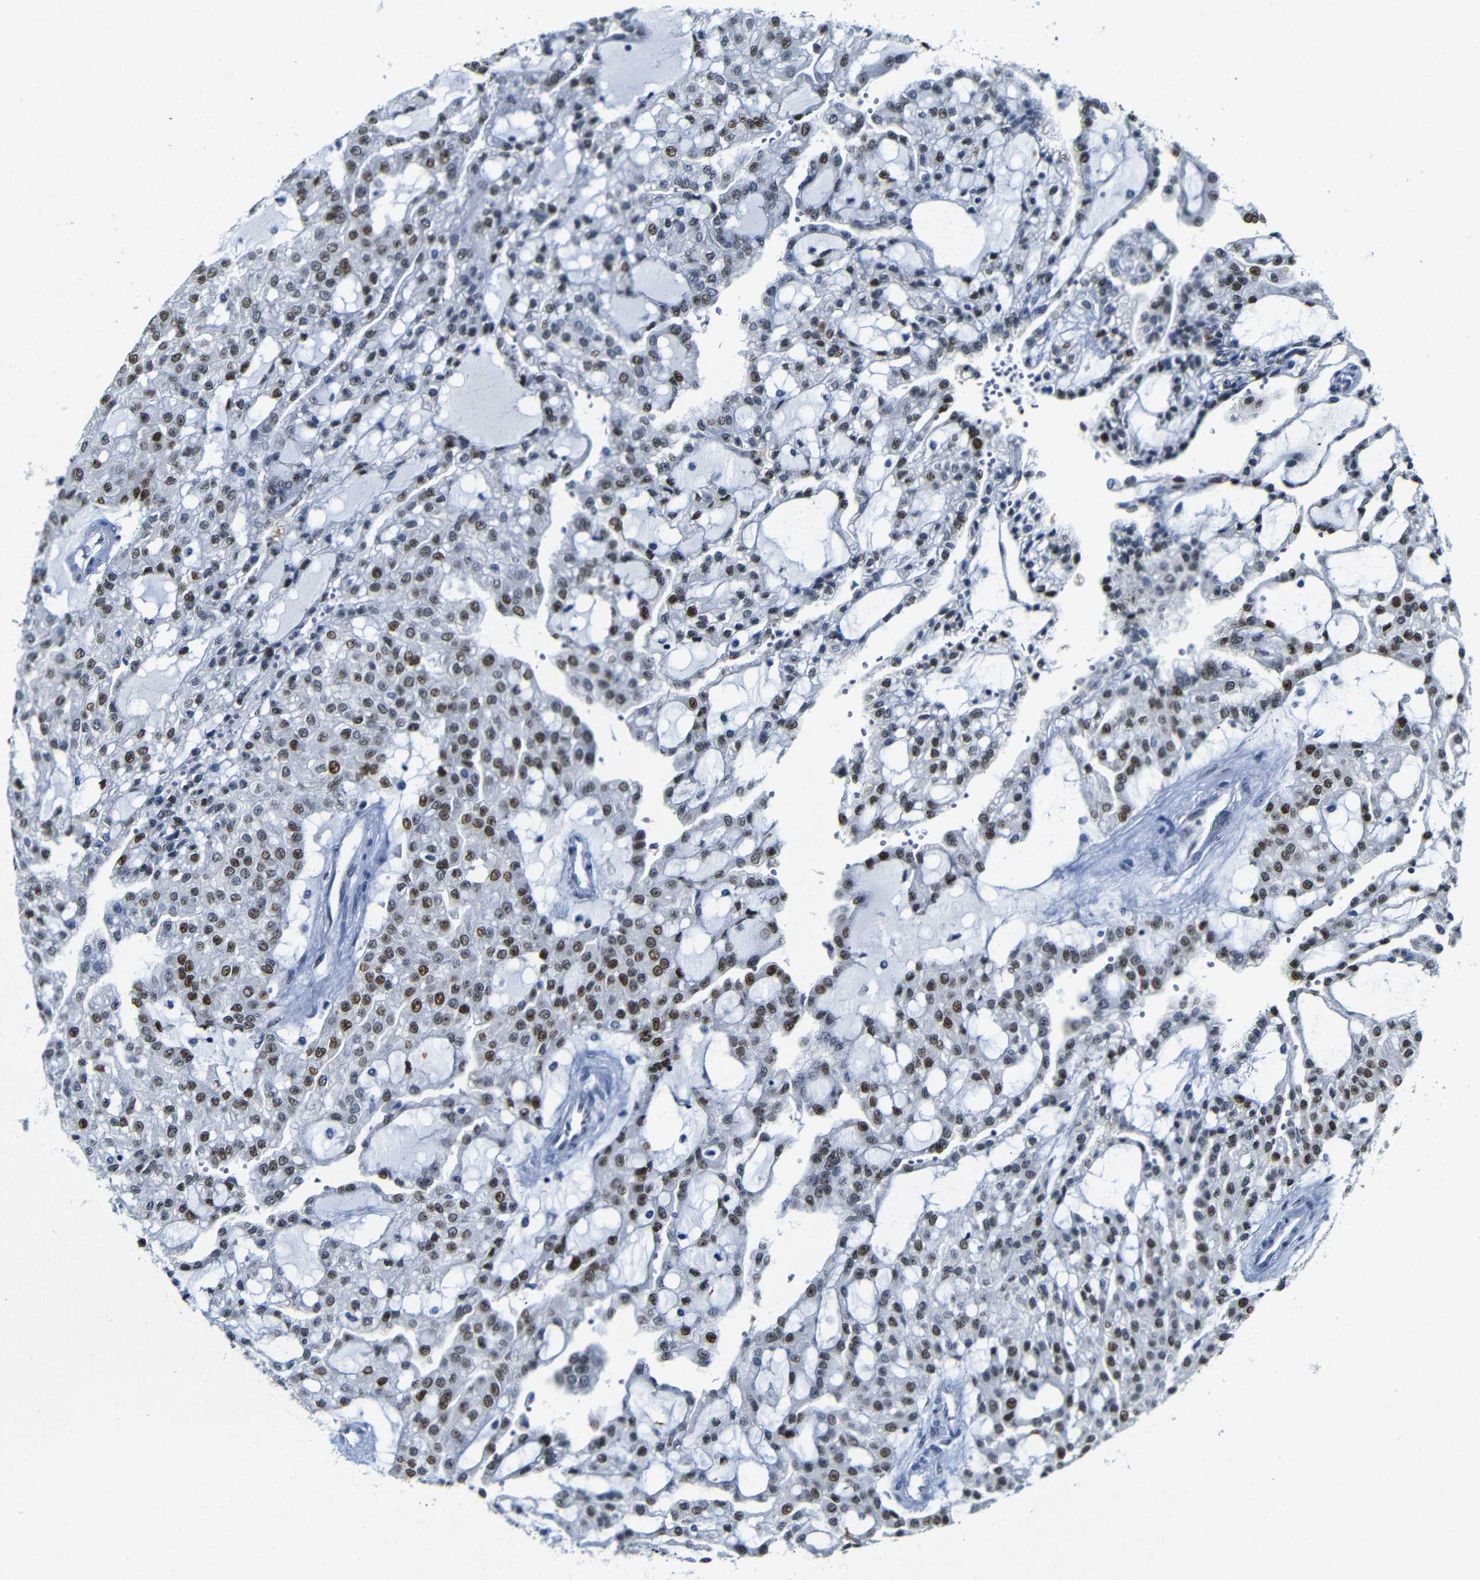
{"staining": {"intensity": "moderate", "quantity": ">75%", "location": "nuclear"}, "tissue": "renal cancer", "cell_type": "Tumor cells", "image_type": "cancer", "snomed": [{"axis": "morphology", "description": "Adenocarcinoma, NOS"}, {"axis": "topography", "description": "Kidney"}], "caption": "Immunohistochemical staining of renal cancer (adenocarcinoma) exhibits moderate nuclear protein staining in approximately >75% of tumor cells. (brown staining indicates protein expression, while blue staining denotes nuclei).", "gene": "FOSL2", "patient": {"sex": "male", "age": 63}}